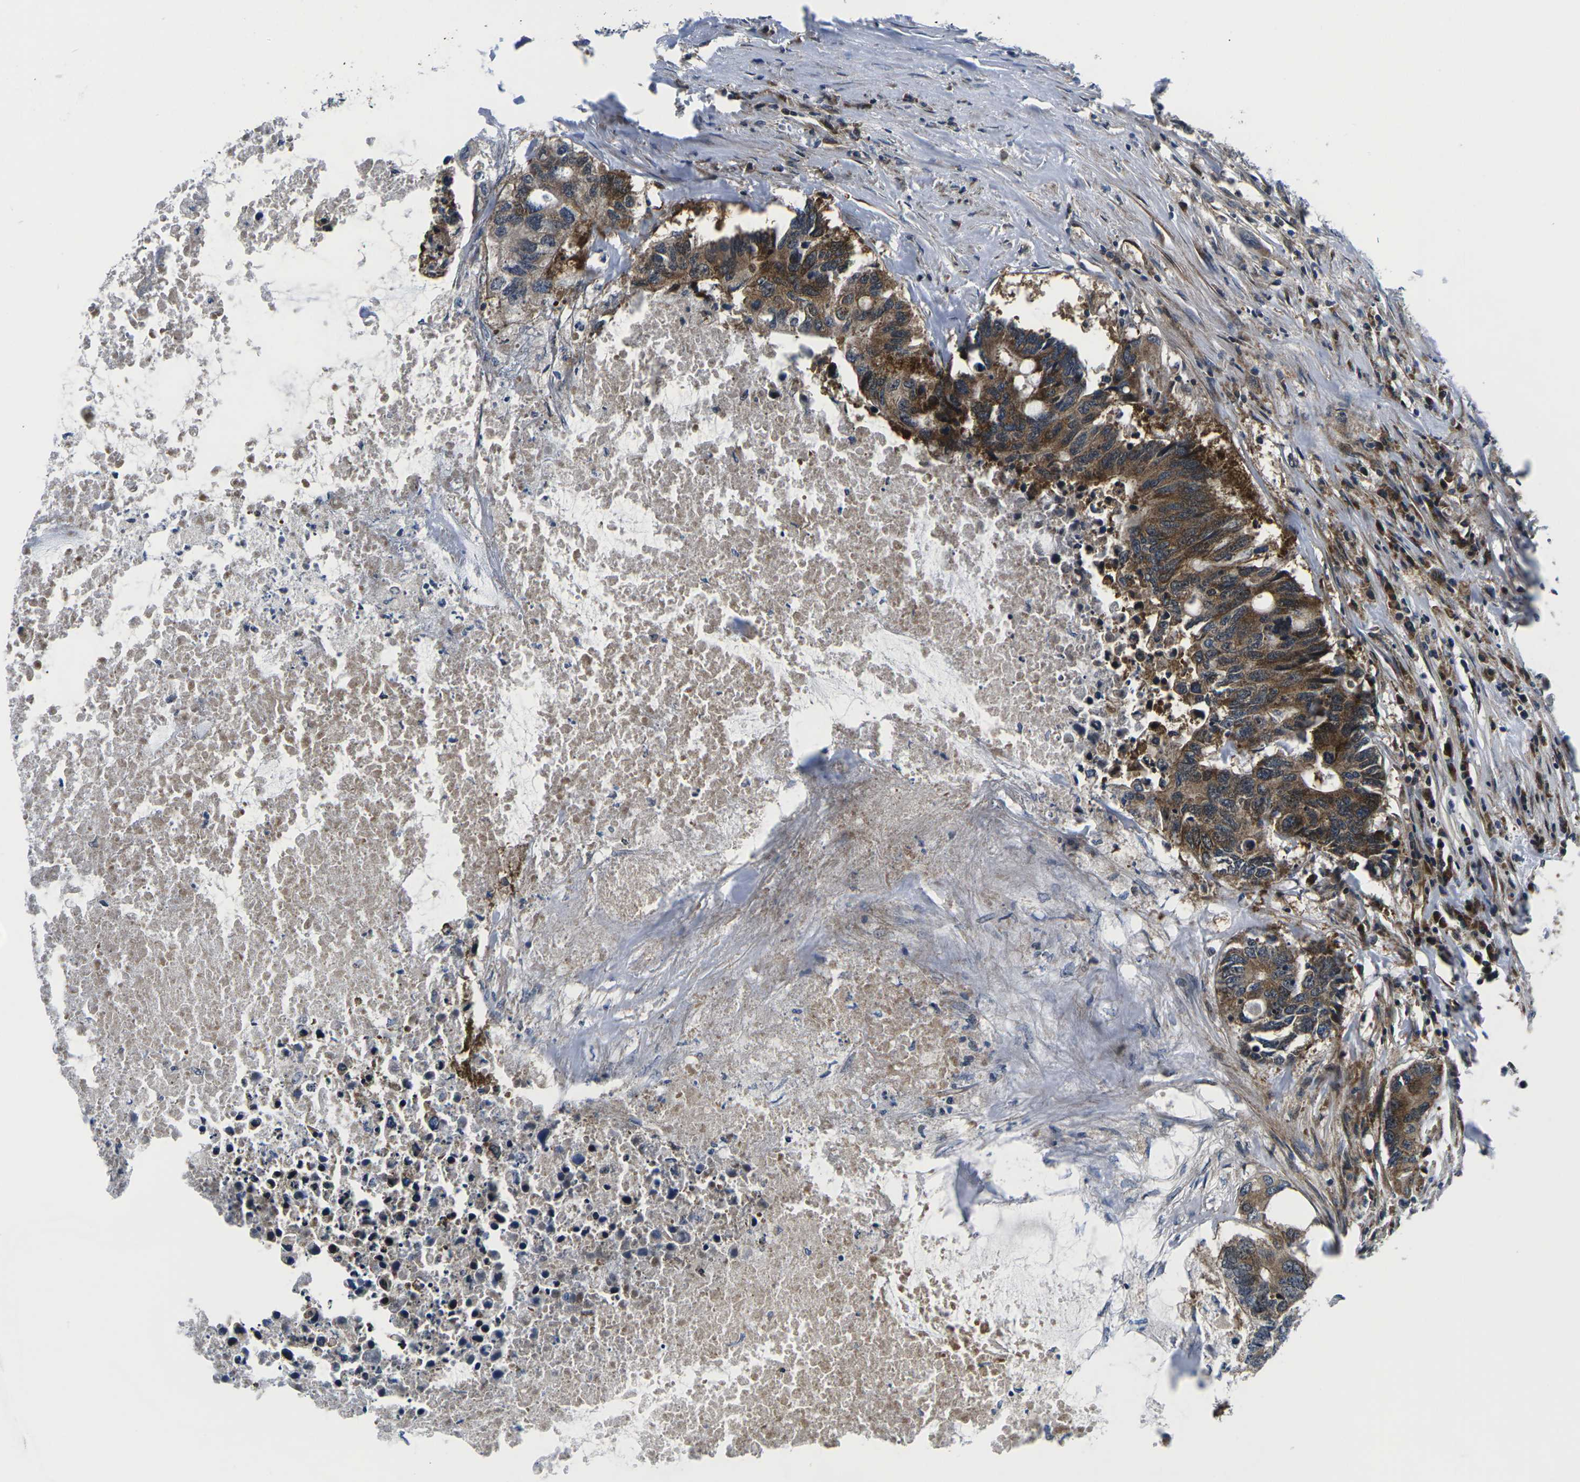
{"staining": {"intensity": "moderate", "quantity": ">75%", "location": "cytoplasmic/membranous"}, "tissue": "colorectal cancer", "cell_type": "Tumor cells", "image_type": "cancer", "snomed": [{"axis": "morphology", "description": "Adenocarcinoma, NOS"}, {"axis": "topography", "description": "Colon"}], "caption": "This histopathology image reveals adenocarcinoma (colorectal) stained with IHC to label a protein in brown. The cytoplasmic/membranous of tumor cells show moderate positivity for the protein. Nuclei are counter-stained blue.", "gene": "EIF4E", "patient": {"sex": "male", "age": 71}}